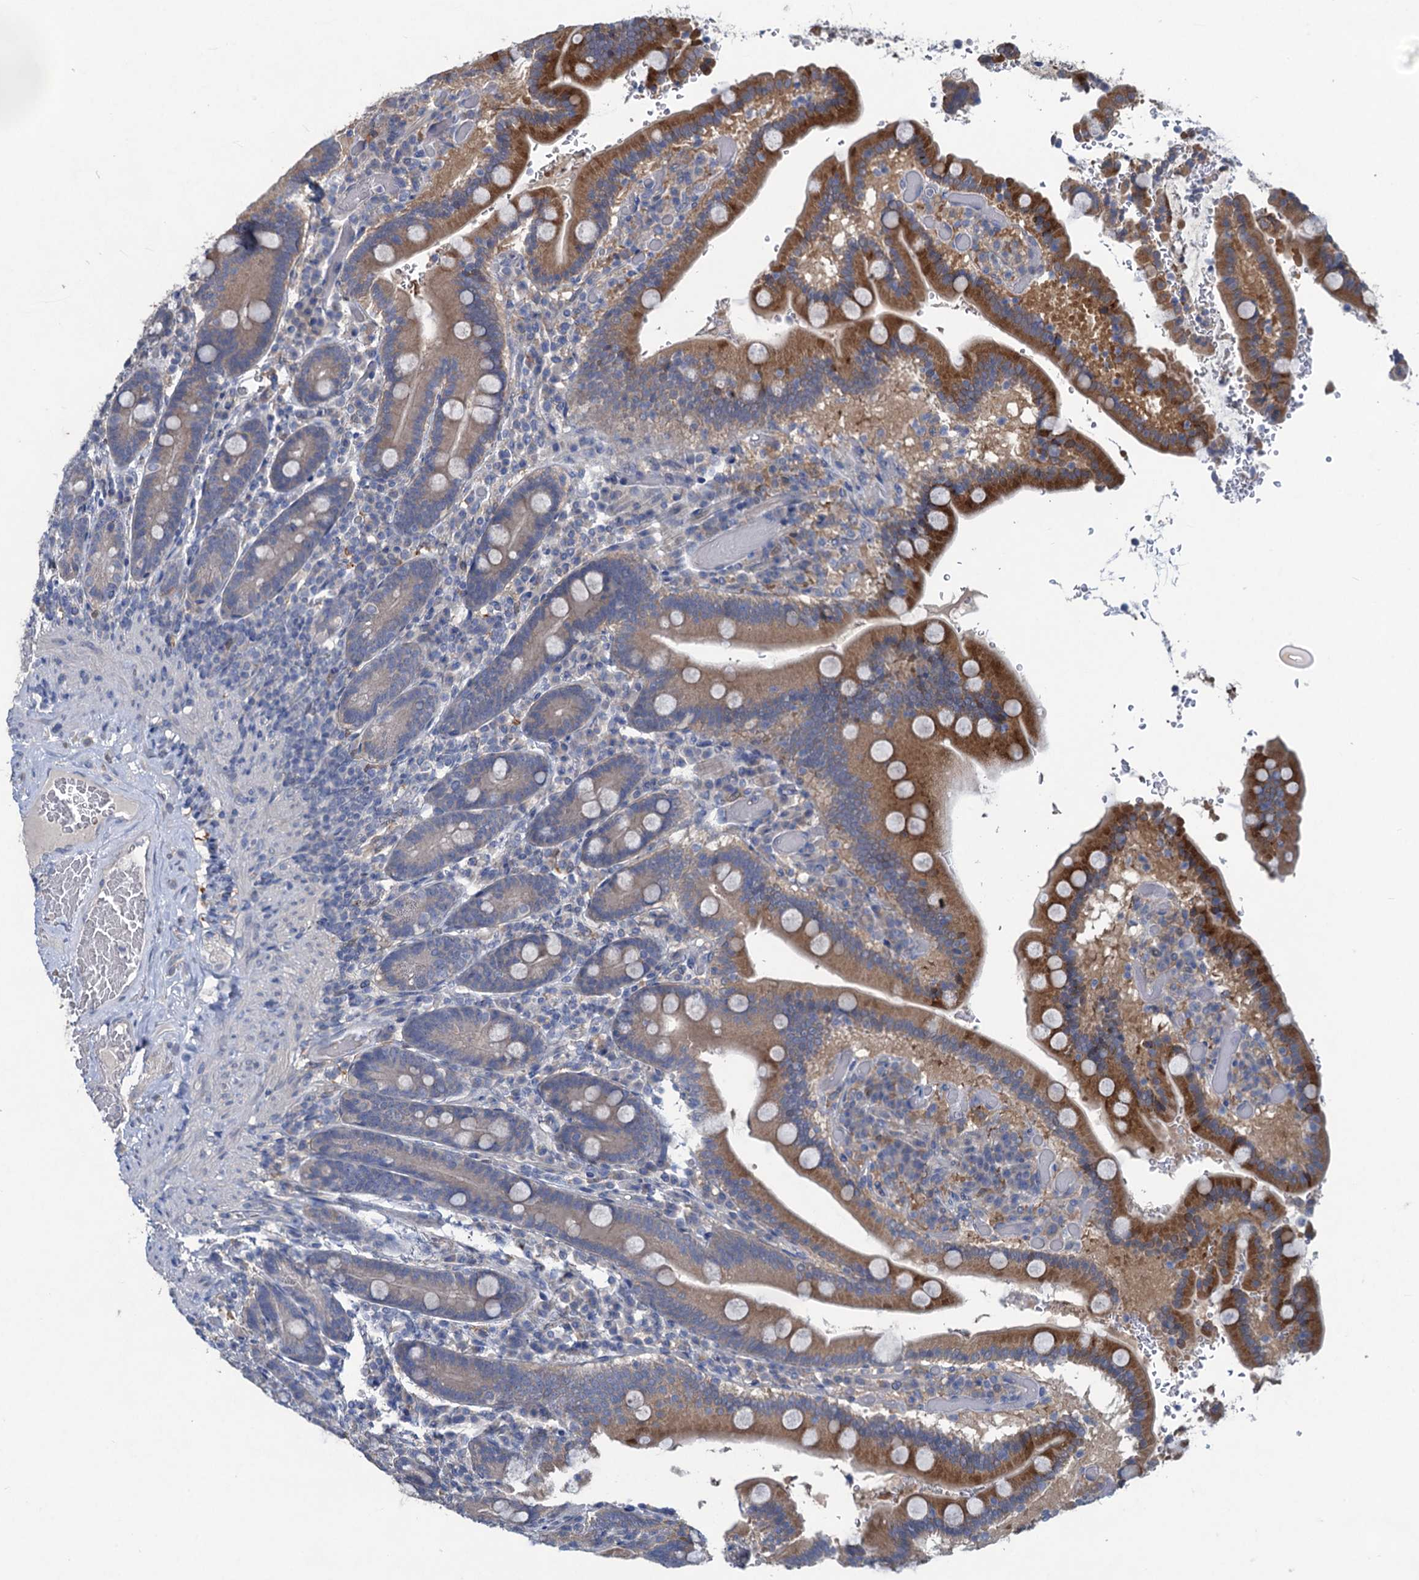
{"staining": {"intensity": "strong", "quantity": "25%-75%", "location": "cytoplasmic/membranous"}, "tissue": "duodenum", "cell_type": "Glandular cells", "image_type": "normal", "snomed": [{"axis": "morphology", "description": "Normal tissue, NOS"}, {"axis": "topography", "description": "Duodenum"}], "caption": "A brown stain shows strong cytoplasmic/membranous expression of a protein in glandular cells of normal duodenum. The staining was performed using DAB (3,3'-diaminobenzidine) to visualize the protein expression in brown, while the nuclei were stained in blue with hematoxylin (Magnification: 20x).", "gene": "RTKN2", "patient": {"sex": "female", "age": 62}}